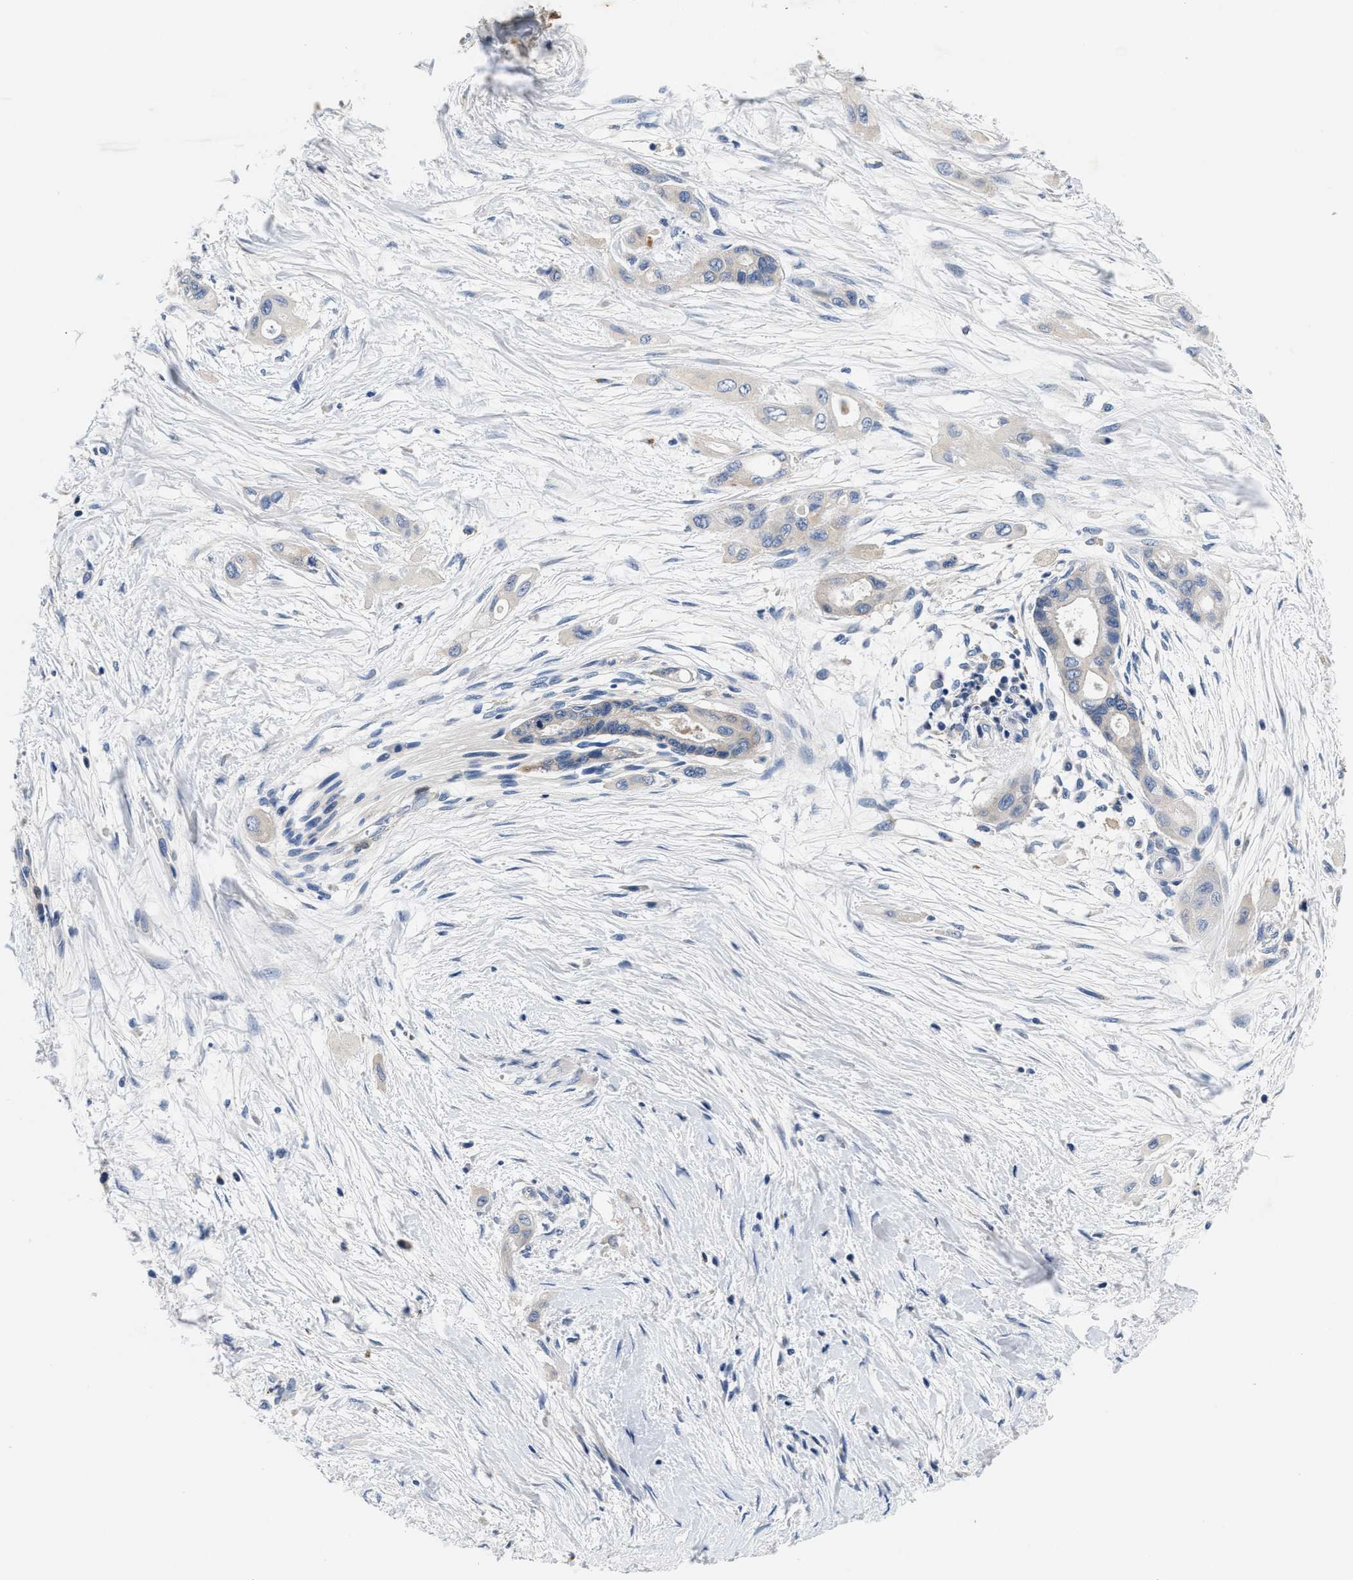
{"staining": {"intensity": "negative", "quantity": "none", "location": "none"}, "tissue": "pancreatic cancer", "cell_type": "Tumor cells", "image_type": "cancer", "snomed": [{"axis": "morphology", "description": "Adenocarcinoma, NOS"}, {"axis": "topography", "description": "Pancreas"}], "caption": "Protein analysis of pancreatic cancer shows no significant expression in tumor cells.", "gene": "ANKIB1", "patient": {"sex": "male", "age": 59}}